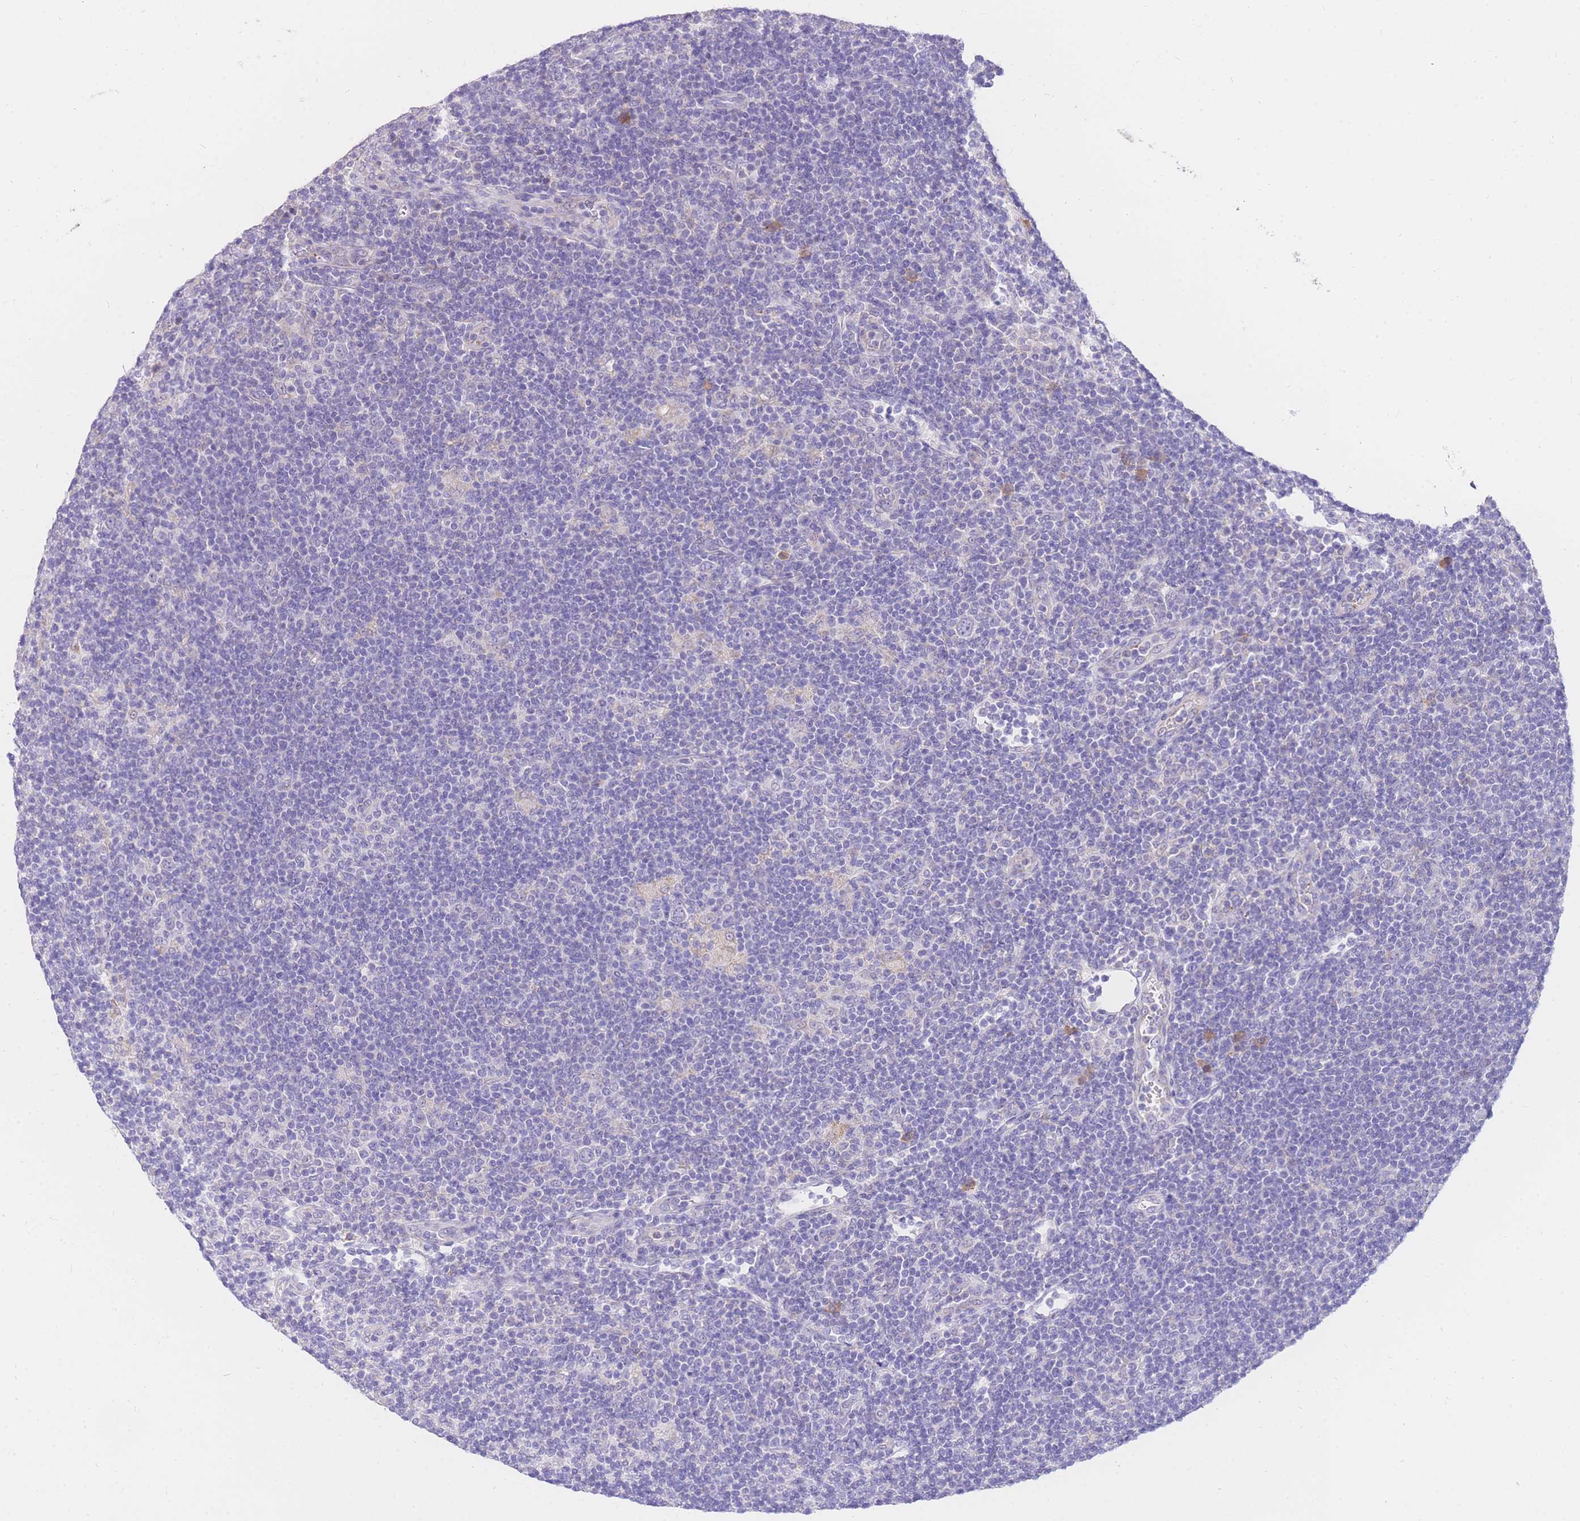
{"staining": {"intensity": "negative", "quantity": "none", "location": "none"}, "tissue": "lymphoma", "cell_type": "Tumor cells", "image_type": "cancer", "snomed": [{"axis": "morphology", "description": "Hodgkin's disease, NOS"}, {"axis": "topography", "description": "Lymph node"}], "caption": "Immunohistochemistry (IHC) histopathology image of neoplastic tissue: lymphoma stained with DAB exhibits no significant protein positivity in tumor cells.", "gene": "C2orf88", "patient": {"sex": "female", "age": 57}}